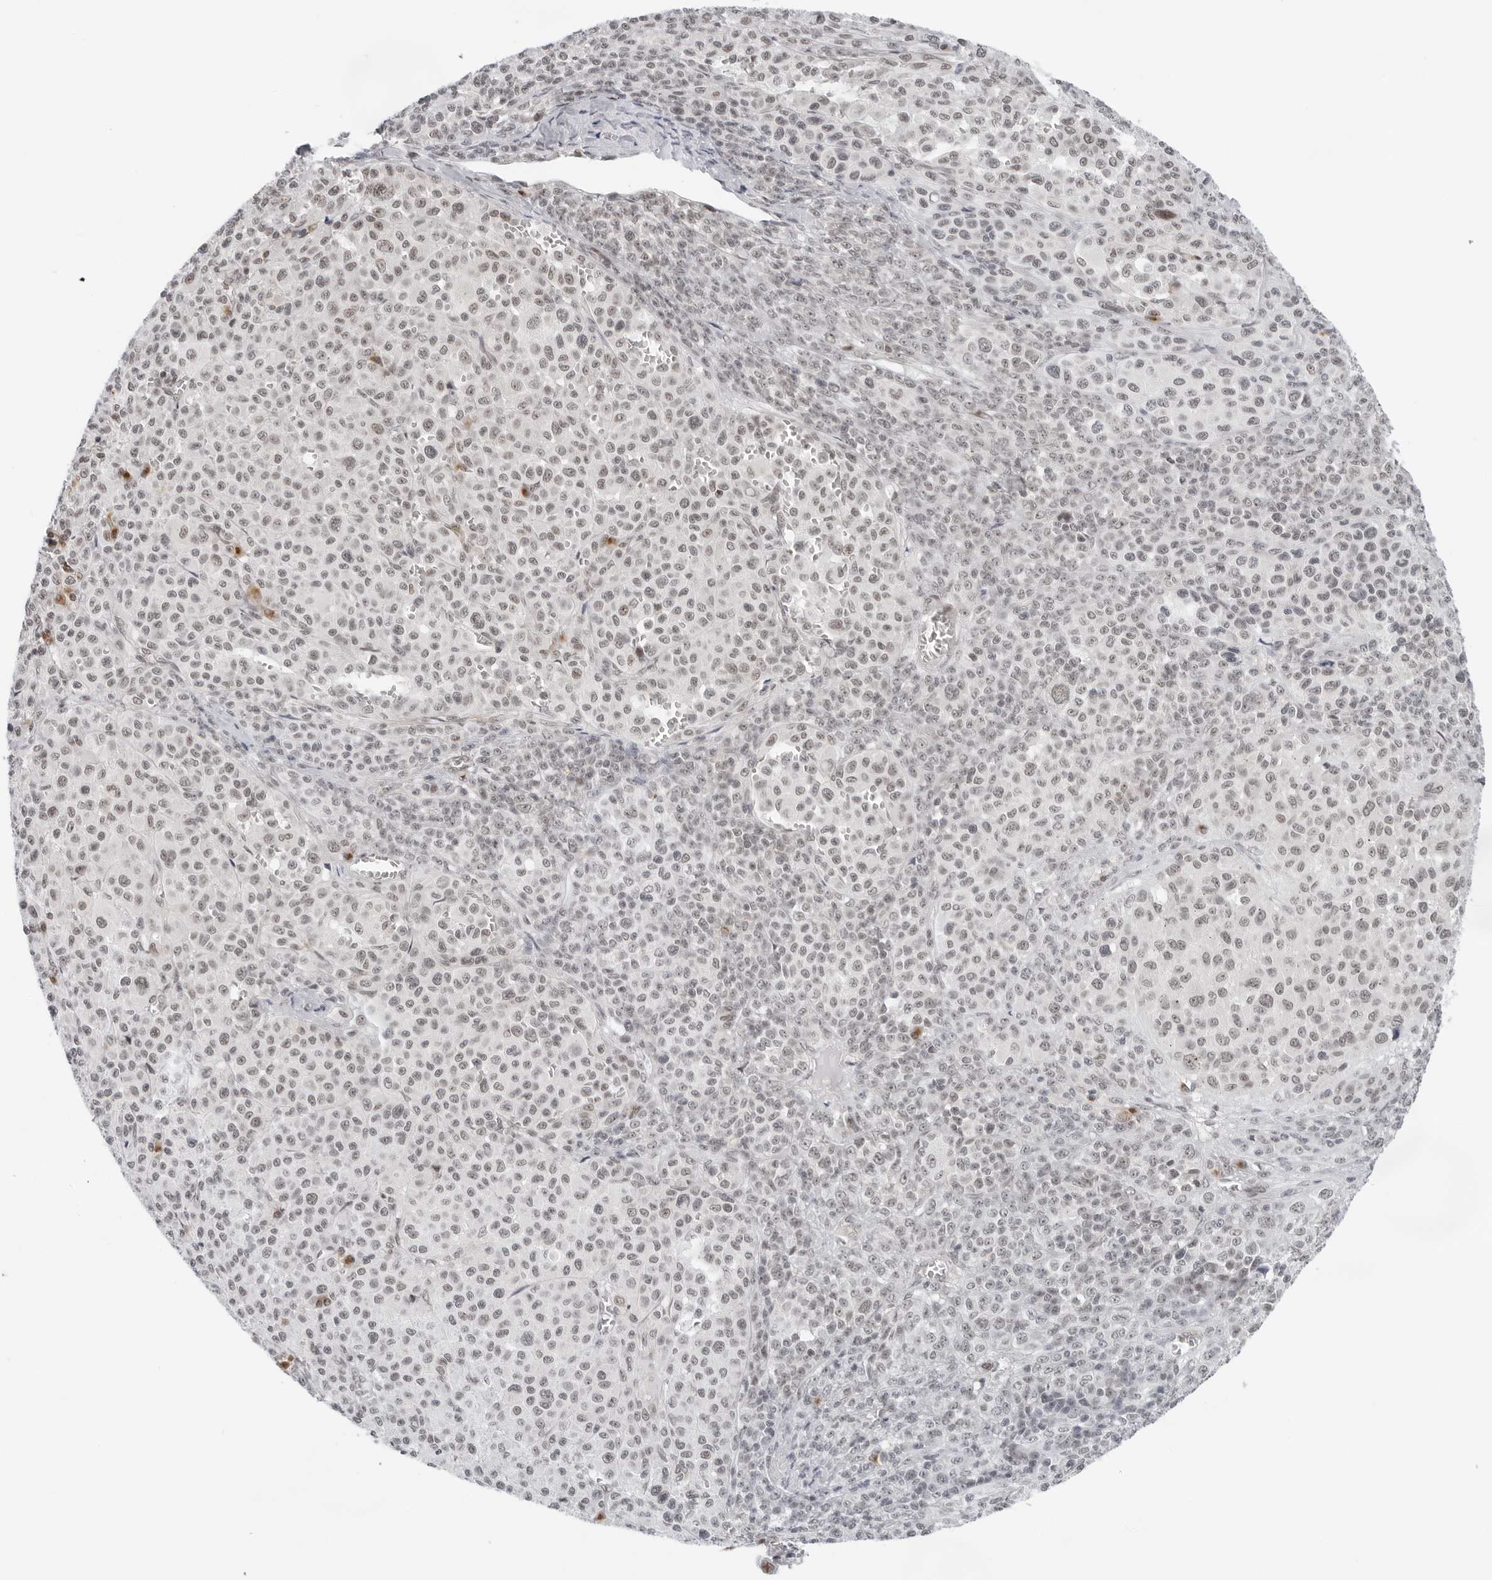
{"staining": {"intensity": "weak", "quantity": "25%-75%", "location": "nuclear"}, "tissue": "melanoma", "cell_type": "Tumor cells", "image_type": "cancer", "snomed": [{"axis": "morphology", "description": "Malignant melanoma, Metastatic site"}, {"axis": "topography", "description": "Skin"}], "caption": "Immunohistochemical staining of malignant melanoma (metastatic site) displays low levels of weak nuclear protein positivity in about 25%-75% of tumor cells. (DAB (3,3'-diaminobenzidine) = brown stain, brightfield microscopy at high magnification).", "gene": "TOX4", "patient": {"sex": "female", "age": 74}}